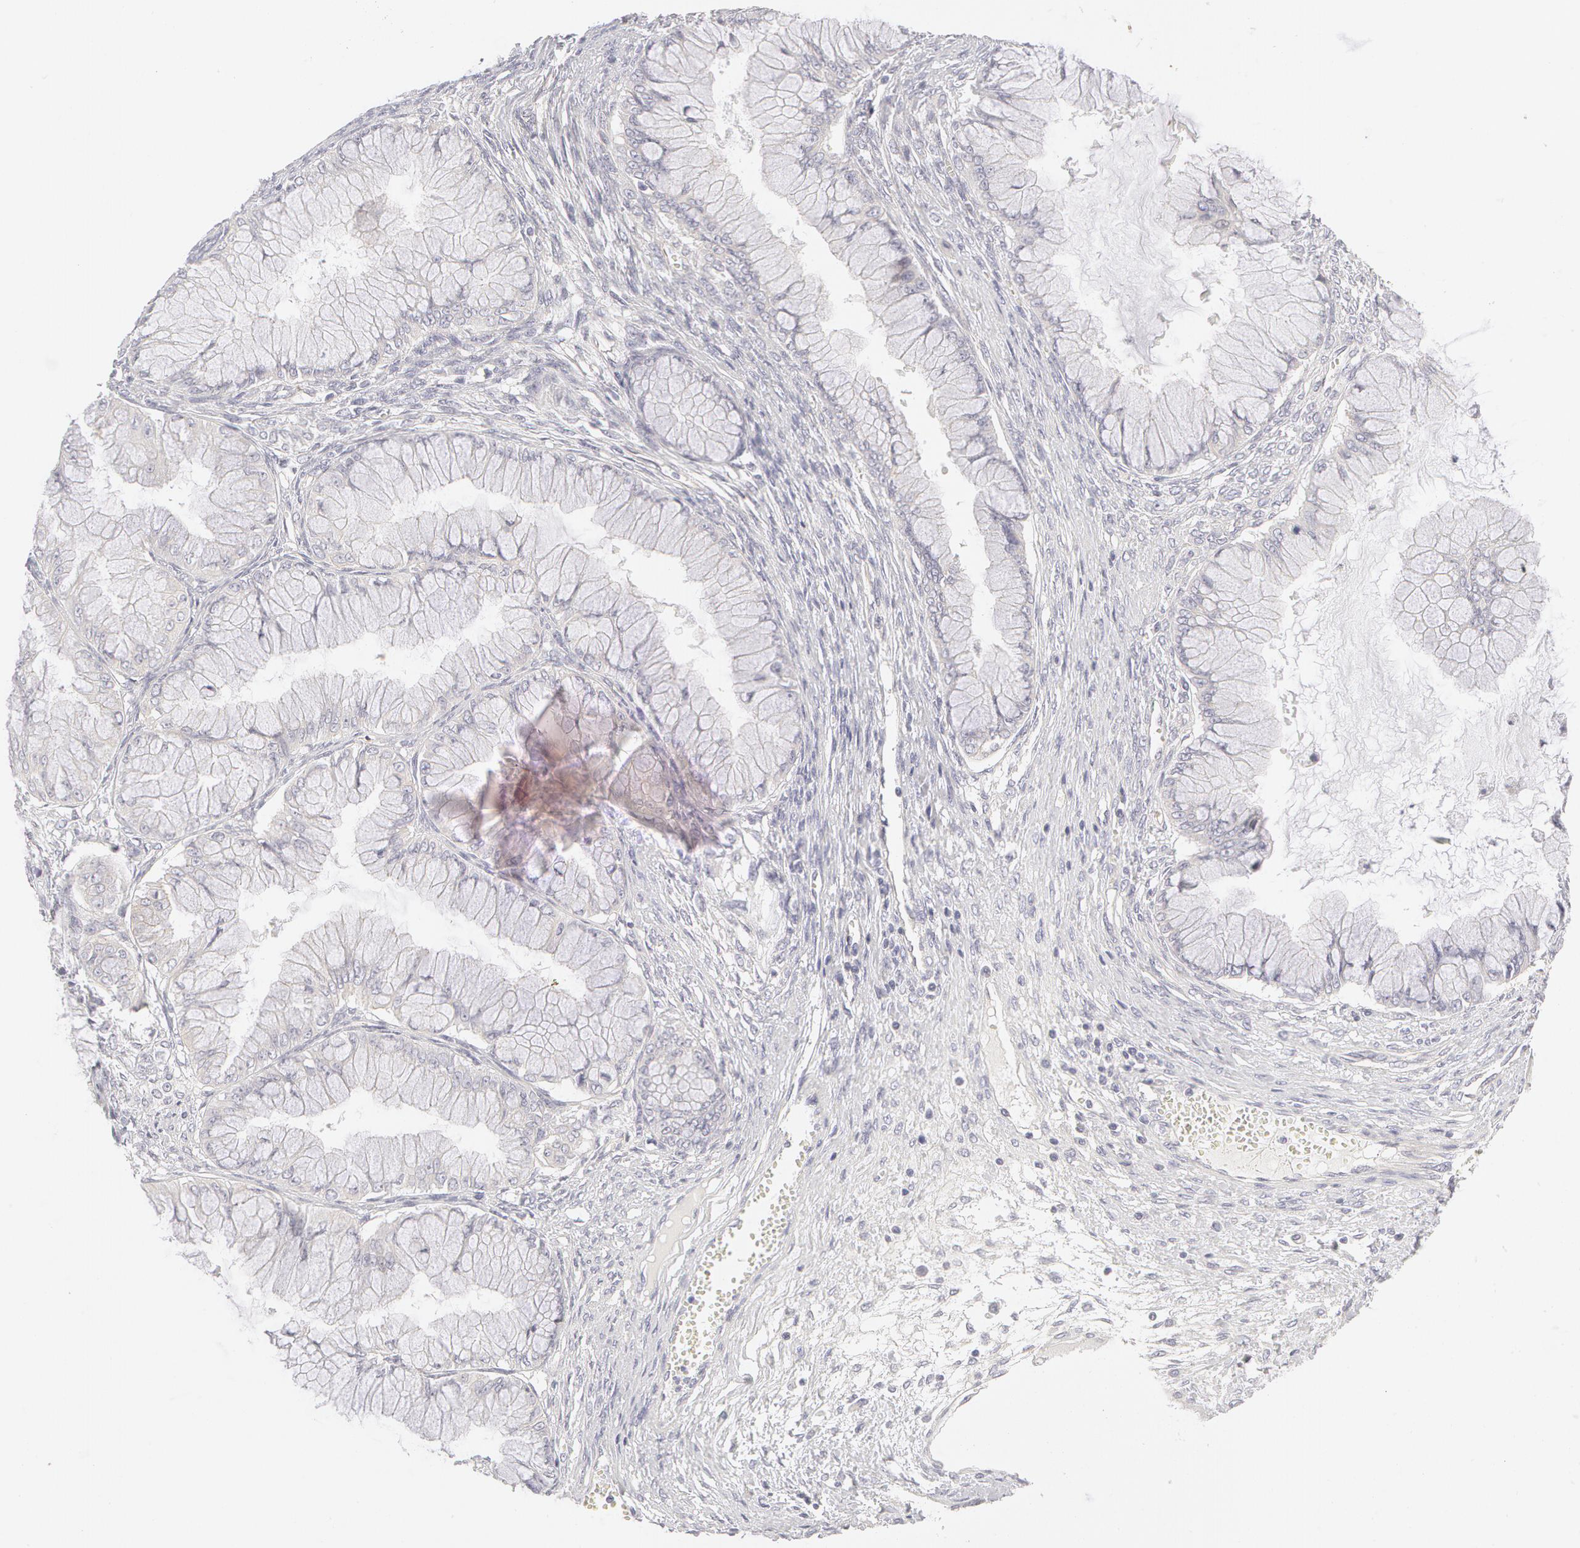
{"staining": {"intensity": "negative", "quantity": "none", "location": "none"}, "tissue": "ovarian cancer", "cell_type": "Tumor cells", "image_type": "cancer", "snomed": [{"axis": "morphology", "description": "Cystadenocarcinoma, mucinous, NOS"}, {"axis": "topography", "description": "Ovary"}], "caption": "Tumor cells show no significant protein expression in ovarian cancer.", "gene": "ABCB1", "patient": {"sex": "female", "age": 63}}